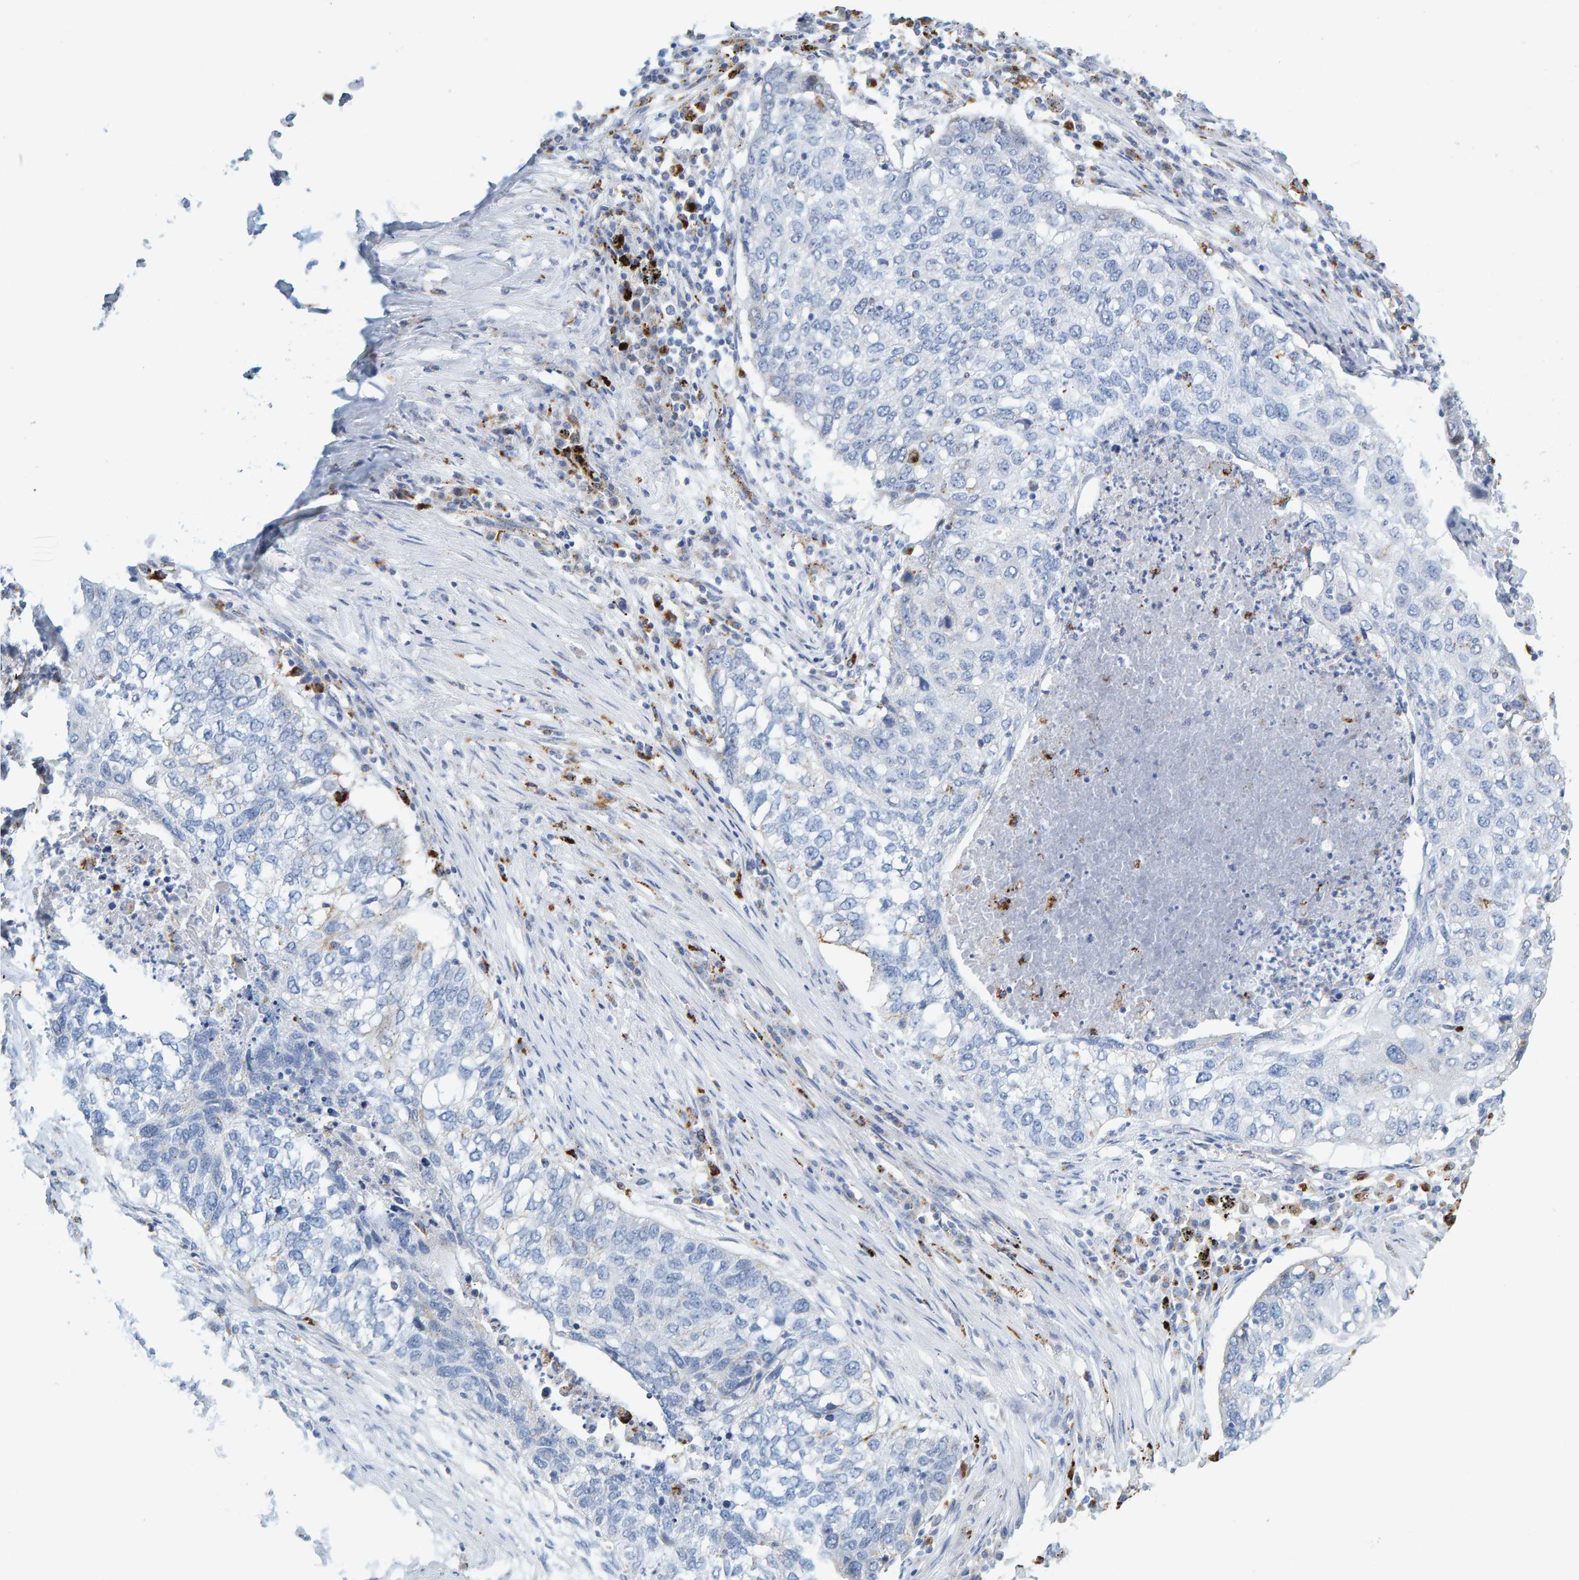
{"staining": {"intensity": "negative", "quantity": "none", "location": "none"}, "tissue": "lung cancer", "cell_type": "Tumor cells", "image_type": "cancer", "snomed": [{"axis": "morphology", "description": "Squamous cell carcinoma, NOS"}, {"axis": "topography", "description": "Lung"}], "caption": "Lung cancer (squamous cell carcinoma) was stained to show a protein in brown. There is no significant positivity in tumor cells.", "gene": "BIN3", "patient": {"sex": "female", "age": 63}}